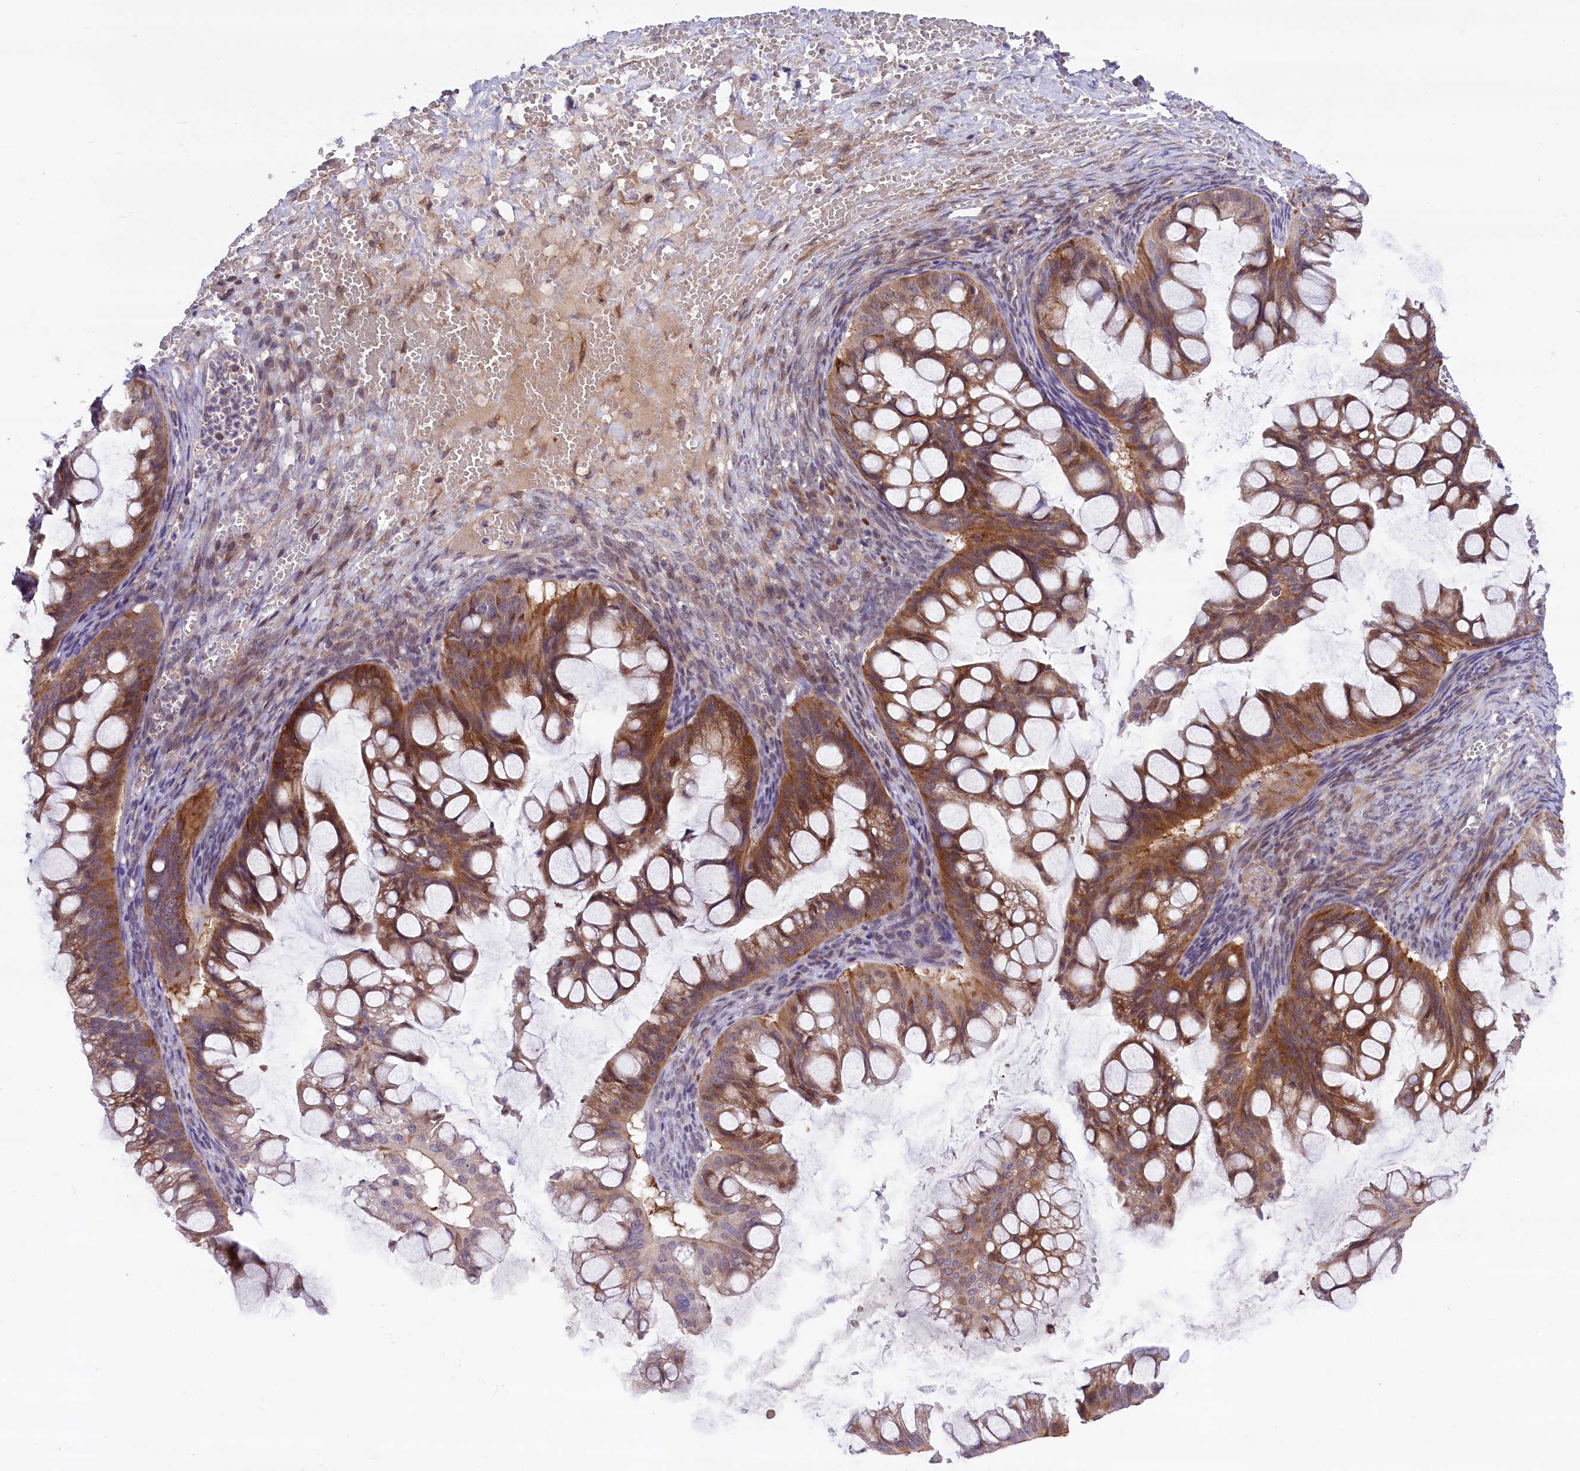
{"staining": {"intensity": "moderate", "quantity": ">75%", "location": "cytoplasmic/membranous"}, "tissue": "ovarian cancer", "cell_type": "Tumor cells", "image_type": "cancer", "snomed": [{"axis": "morphology", "description": "Cystadenocarcinoma, mucinous, NOS"}, {"axis": "topography", "description": "Ovary"}], "caption": "IHC image of neoplastic tissue: human mucinous cystadenocarcinoma (ovarian) stained using immunohistochemistry reveals medium levels of moderate protein expression localized specifically in the cytoplasmic/membranous of tumor cells, appearing as a cytoplasmic/membranous brown color.", "gene": "HDAC5", "patient": {"sex": "female", "age": 73}}